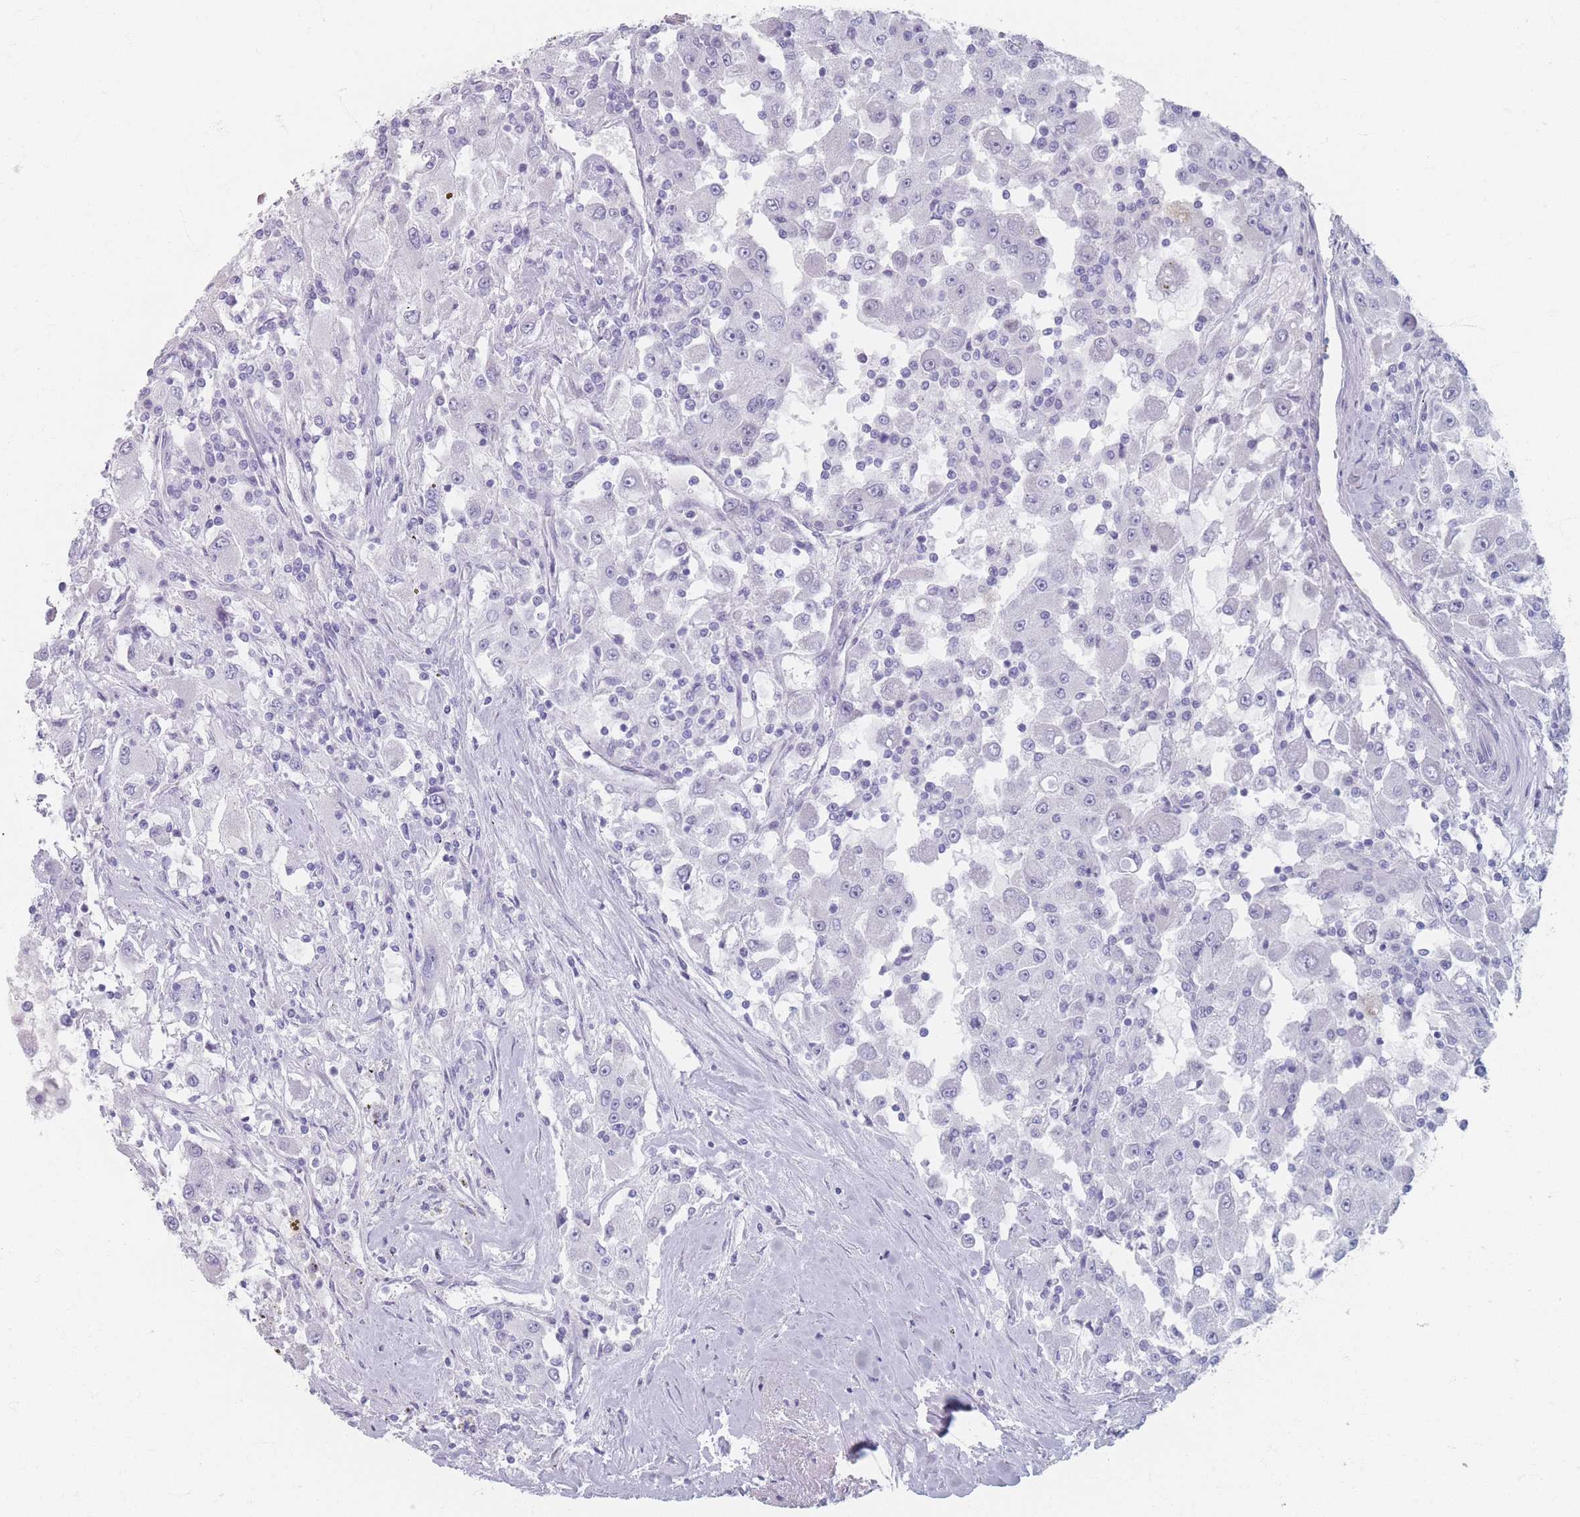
{"staining": {"intensity": "negative", "quantity": "none", "location": "none"}, "tissue": "renal cancer", "cell_type": "Tumor cells", "image_type": "cancer", "snomed": [{"axis": "morphology", "description": "Adenocarcinoma, NOS"}, {"axis": "topography", "description": "Kidney"}], "caption": "The image demonstrates no staining of tumor cells in renal cancer (adenocarcinoma).", "gene": "PIGM", "patient": {"sex": "female", "age": 67}}